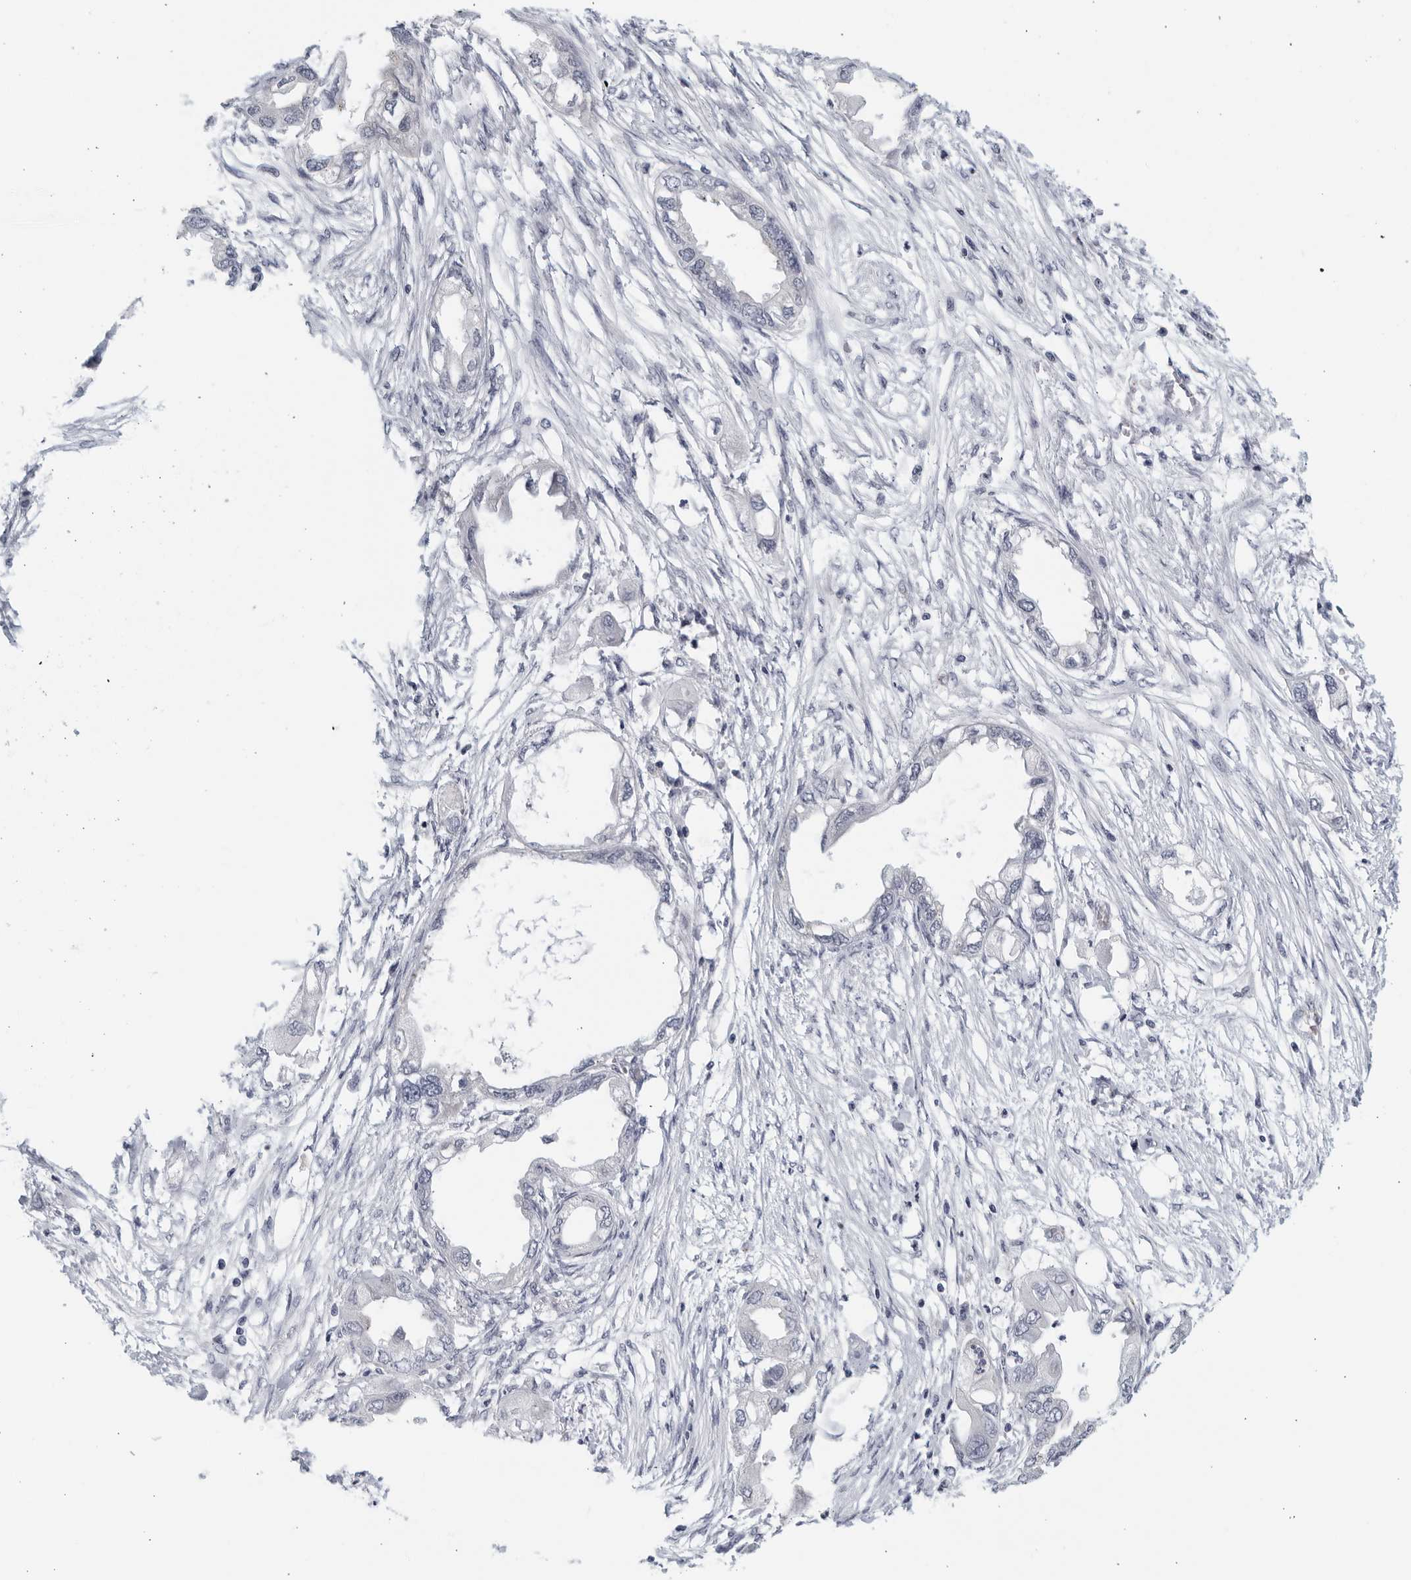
{"staining": {"intensity": "negative", "quantity": "none", "location": "none"}, "tissue": "endometrial cancer", "cell_type": "Tumor cells", "image_type": "cancer", "snomed": [{"axis": "morphology", "description": "Adenocarcinoma, NOS"}, {"axis": "morphology", "description": "Adenocarcinoma, metastatic, NOS"}, {"axis": "topography", "description": "Adipose tissue"}, {"axis": "topography", "description": "Endometrium"}], "caption": "Immunohistochemistry (IHC) image of neoplastic tissue: adenocarcinoma (endometrial) stained with DAB exhibits no significant protein expression in tumor cells.", "gene": "MATN1", "patient": {"sex": "female", "age": 67}}